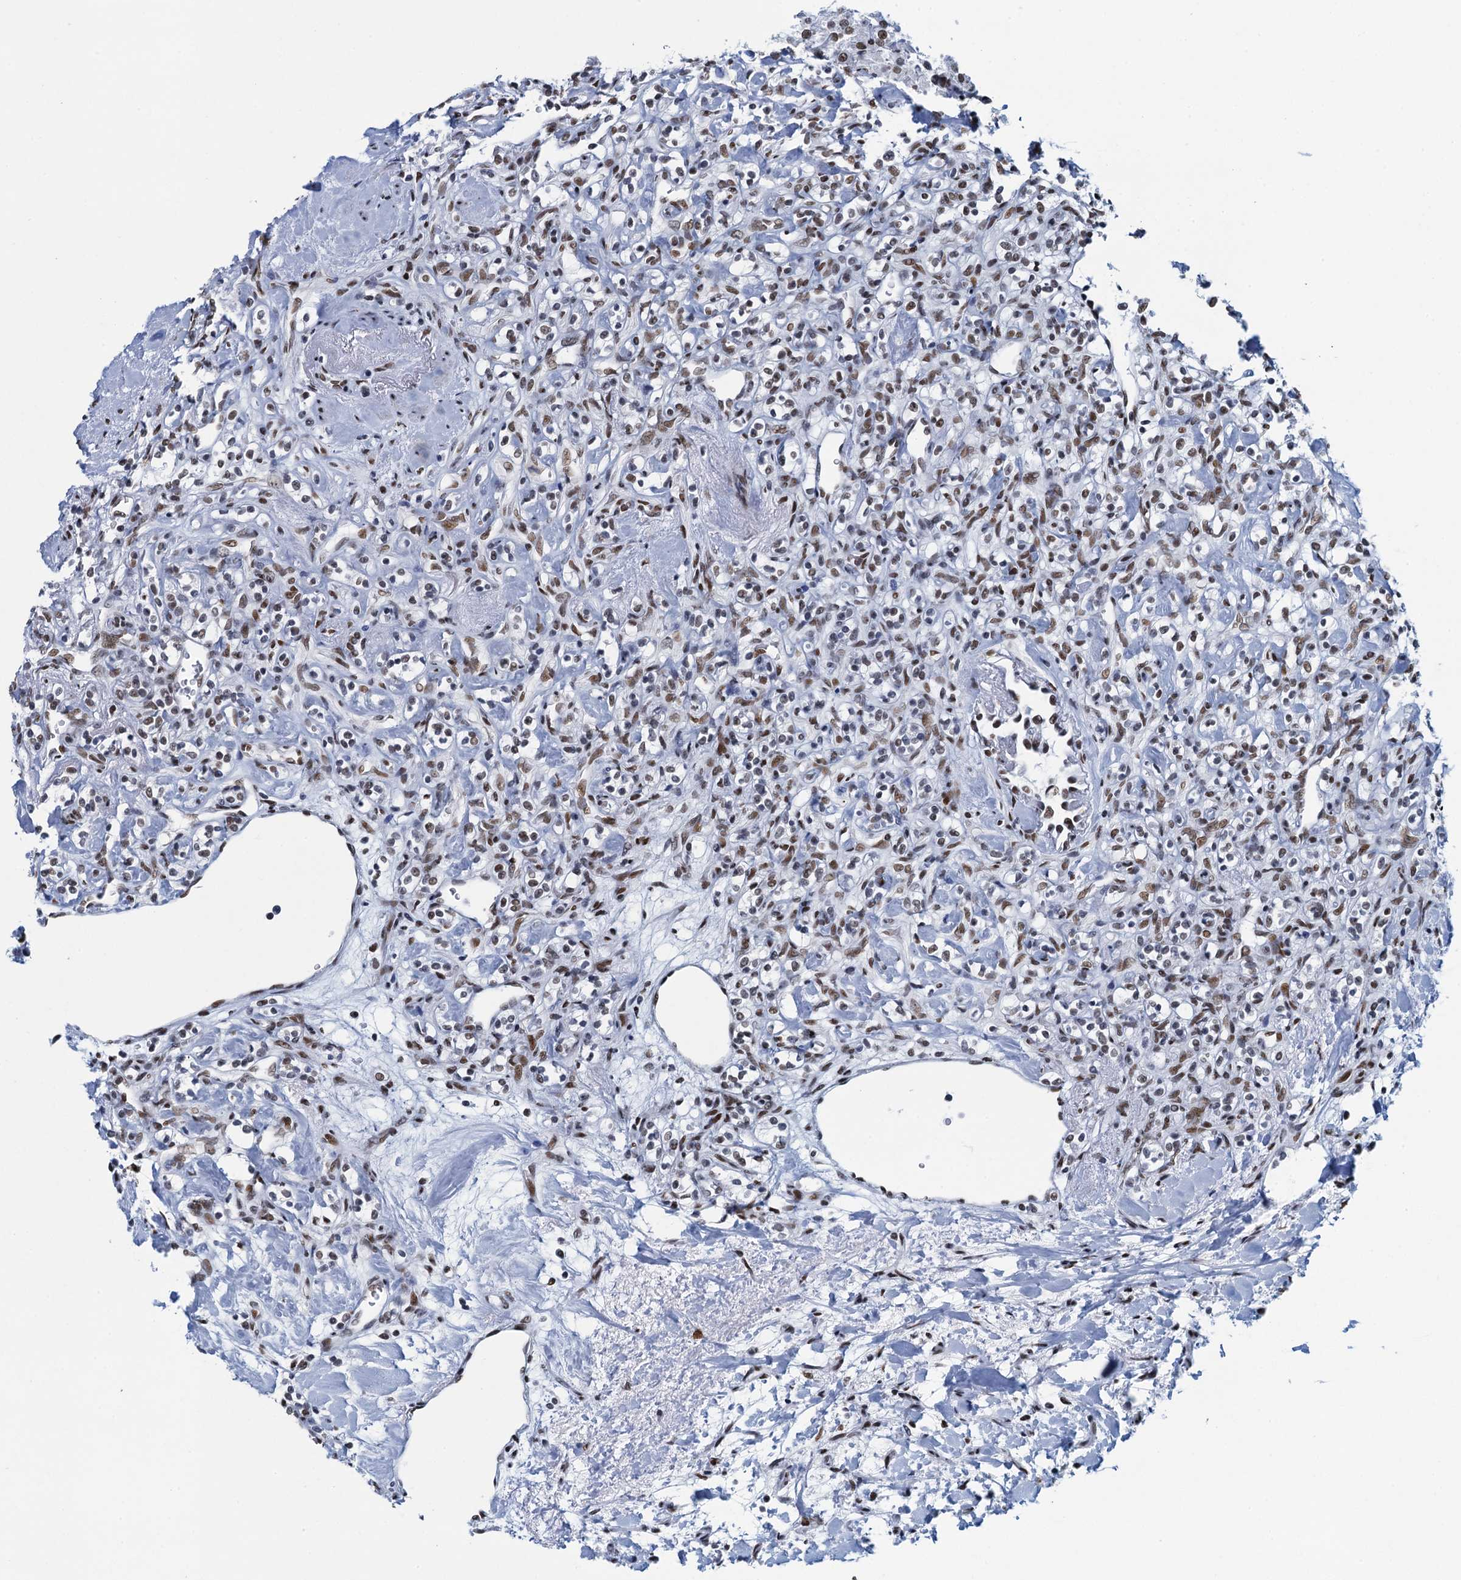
{"staining": {"intensity": "weak", "quantity": ">75%", "location": "nuclear"}, "tissue": "renal cancer", "cell_type": "Tumor cells", "image_type": "cancer", "snomed": [{"axis": "morphology", "description": "Adenocarcinoma, NOS"}, {"axis": "topography", "description": "Kidney"}], "caption": "Weak nuclear expression for a protein is seen in about >75% of tumor cells of renal adenocarcinoma using immunohistochemistry.", "gene": "HNRNPUL2", "patient": {"sex": "male", "age": 77}}